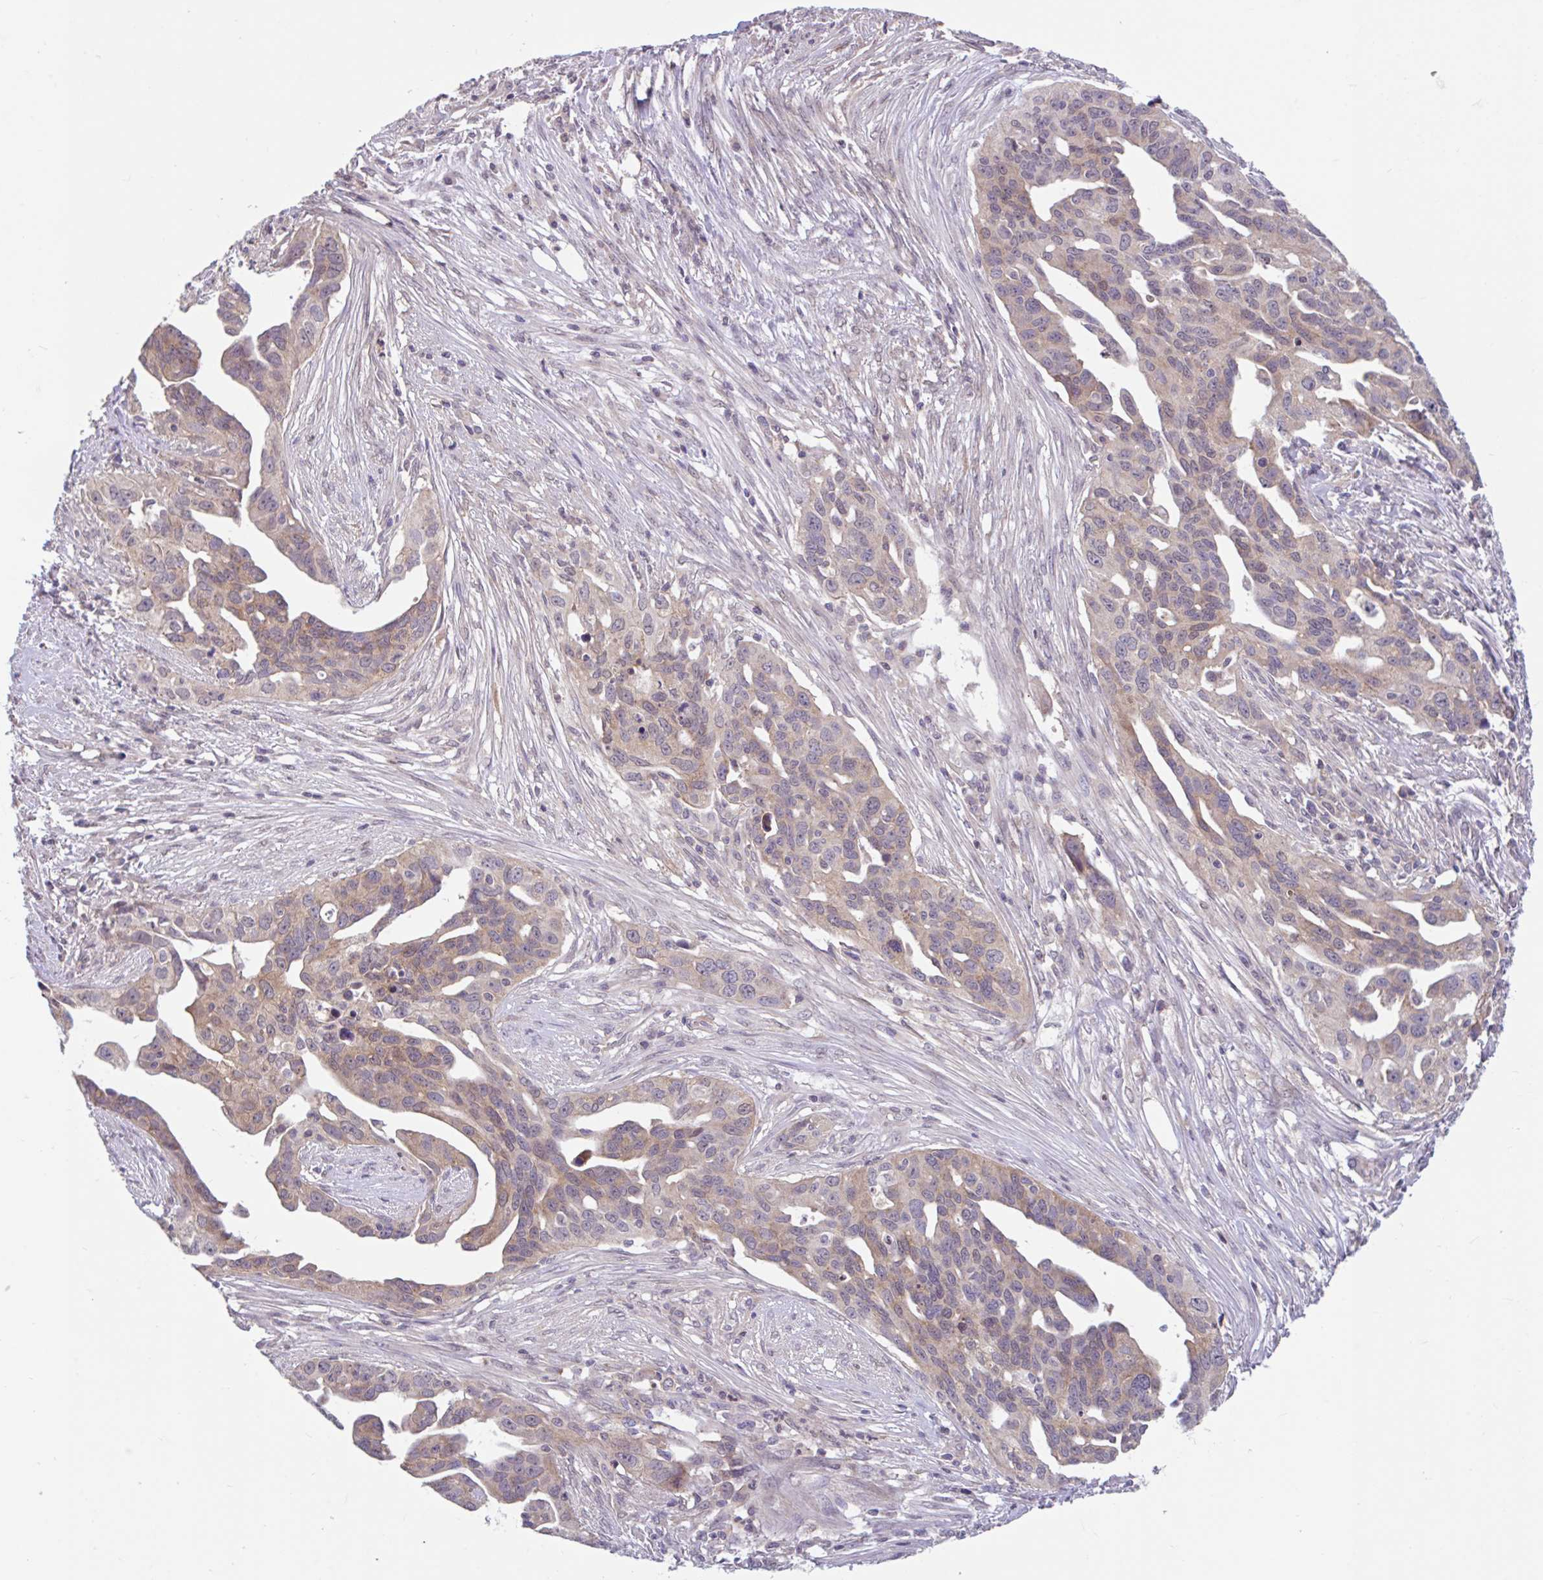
{"staining": {"intensity": "weak", "quantity": "25%-75%", "location": "cytoplasmic/membranous"}, "tissue": "ovarian cancer", "cell_type": "Tumor cells", "image_type": "cancer", "snomed": [{"axis": "morphology", "description": "Carcinoma, endometroid"}, {"axis": "morphology", "description": "Cystadenocarcinoma, serous, NOS"}, {"axis": "topography", "description": "Ovary"}], "caption": "An image of human ovarian endometroid carcinoma stained for a protein displays weak cytoplasmic/membranous brown staining in tumor cells.", "gene": "RALBP1", "patient": {"sex": "female", "age": 45}}